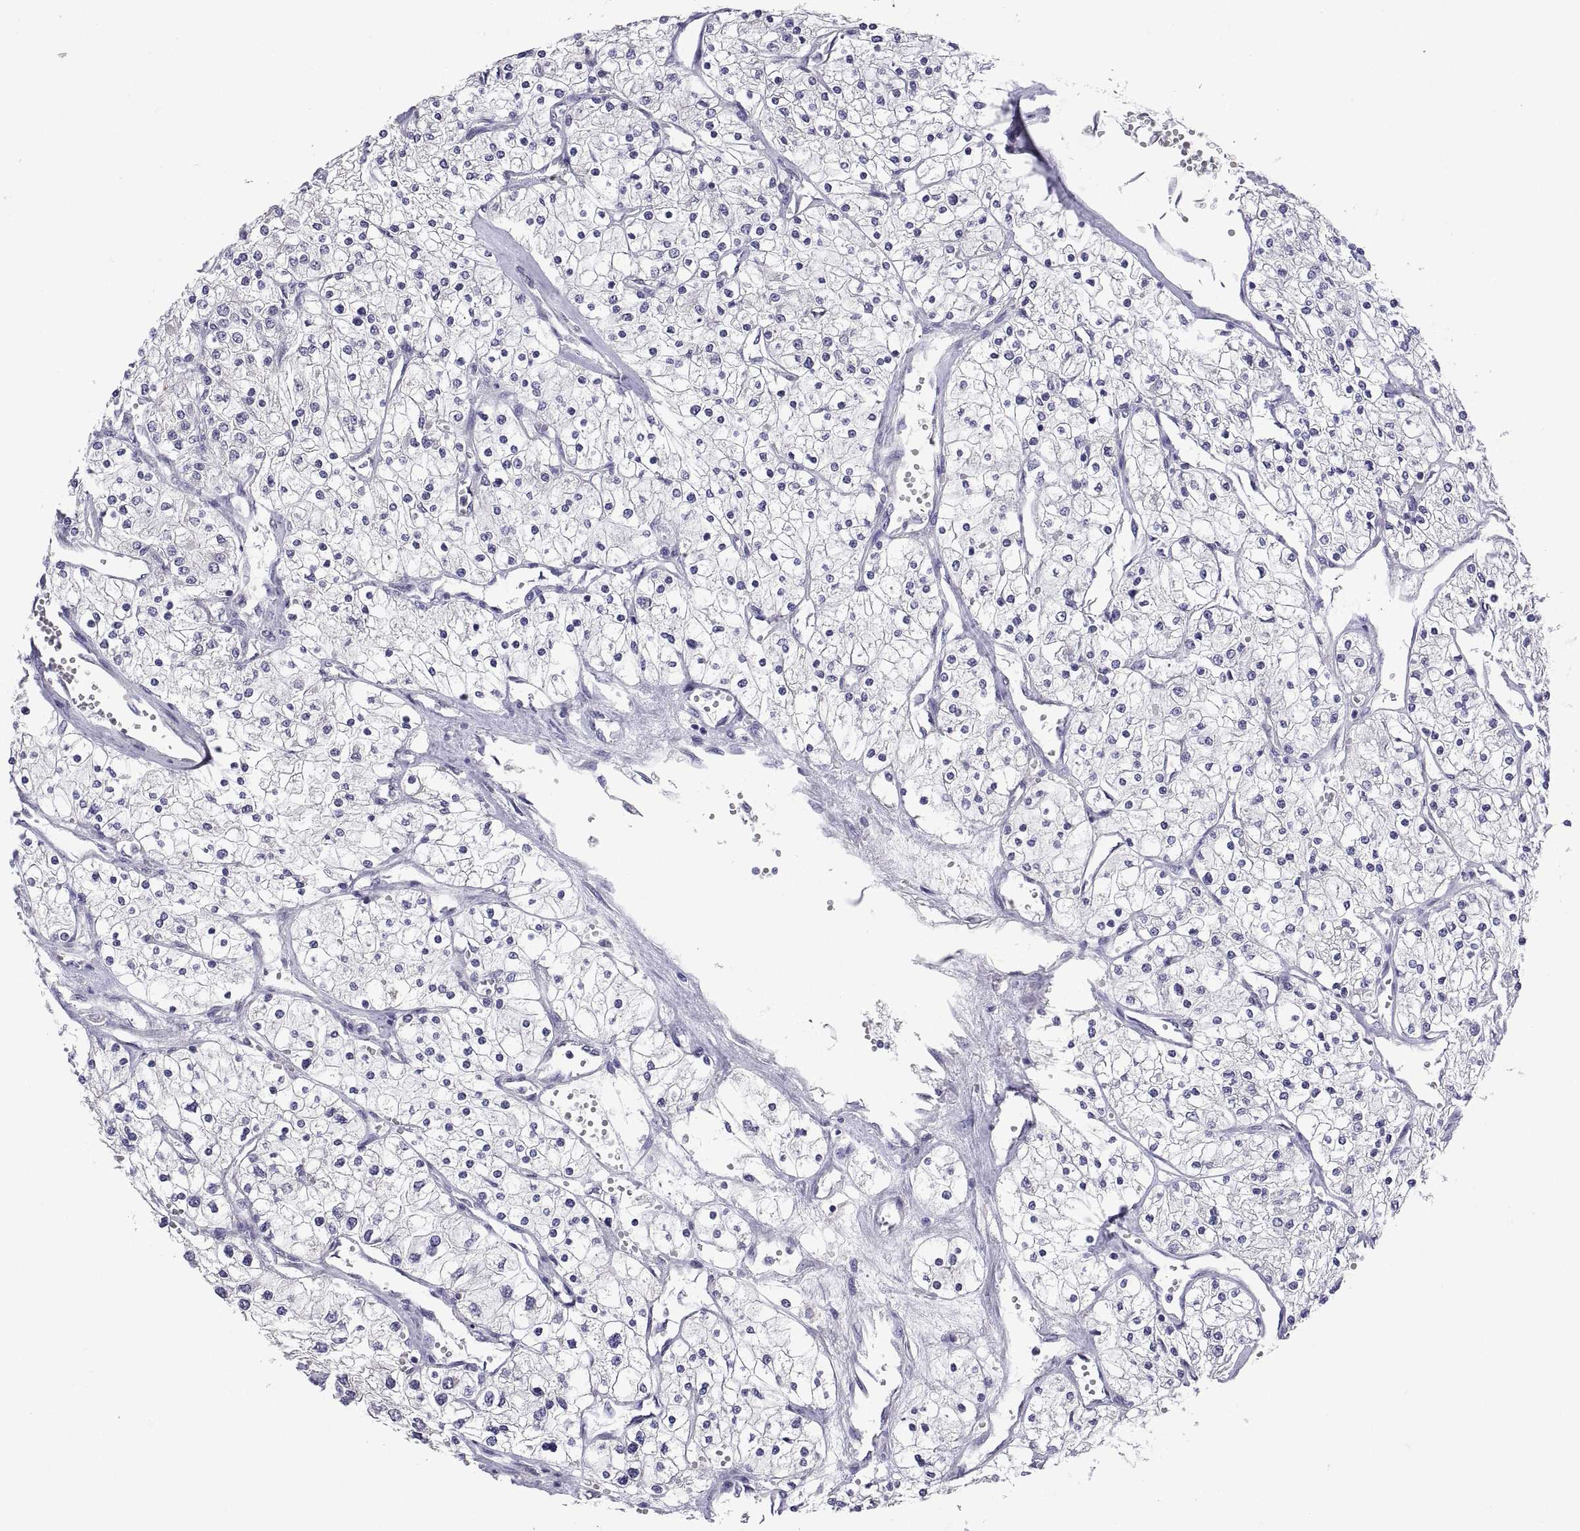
{"staining": {"intensity": "negative", "quantity": "none", "location": "none"}, "tissue": "renal cancer", "cell_type": "Tumor cells", "image_type": "cancer", "snomed": [{"axis": "morphology", "description": "Adenocarcinoma, NOS"}, {"axis": "topography", "description": "Kidney"}], "caption": "Human adenocarcinoma (renal) stained for a protein using immunohistochemistry demonstrates no expression in tumor cells.", "gene": "MS4A1", "patient": {"sex": "male", "age": 80}}